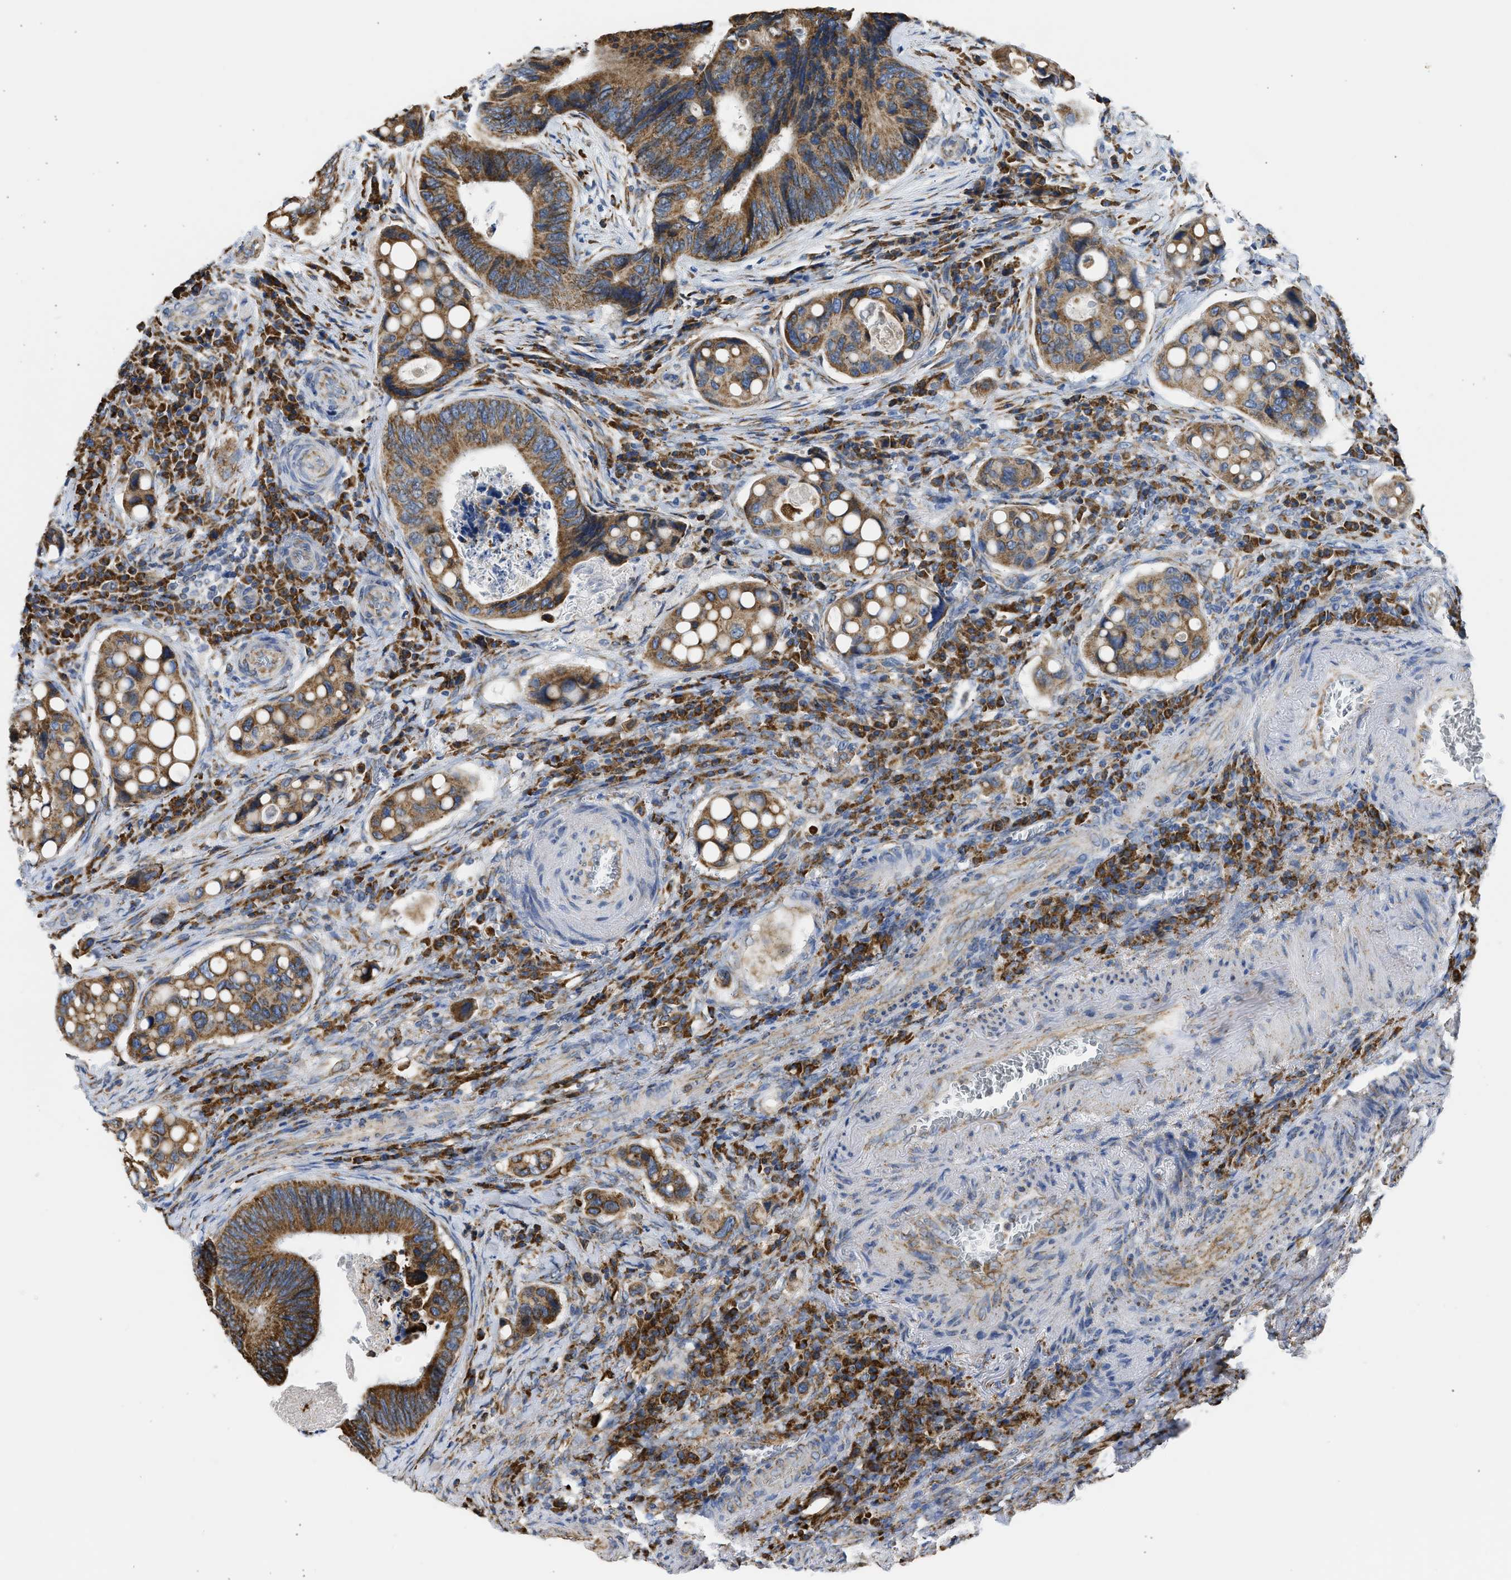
{"staining": {"intensity": "moderate", "quantity": ">75%", "location": "cytoplasmic/membranous"}, "tissue": "colorectal cancer", "cell_type": "Tumor cells", "image_type": "cancer", "snomed": [{"axis": "morphology", "description": "Inflammation, NOS"}, {"axis": "morphology", "description": "Adenocarcinoma, NOS"}, {"axis": "topography", "description": "Colon"}], "caption": "Immunohistochemical staining of human colorectal cancer (adenocarcinoma) demonstrates medium levels of moderate cytoplasmic/membranous protein positivity in about >75% of tumor cells.", "gene": "CYCS", "patient": {"sex": "male", "age": 72}}